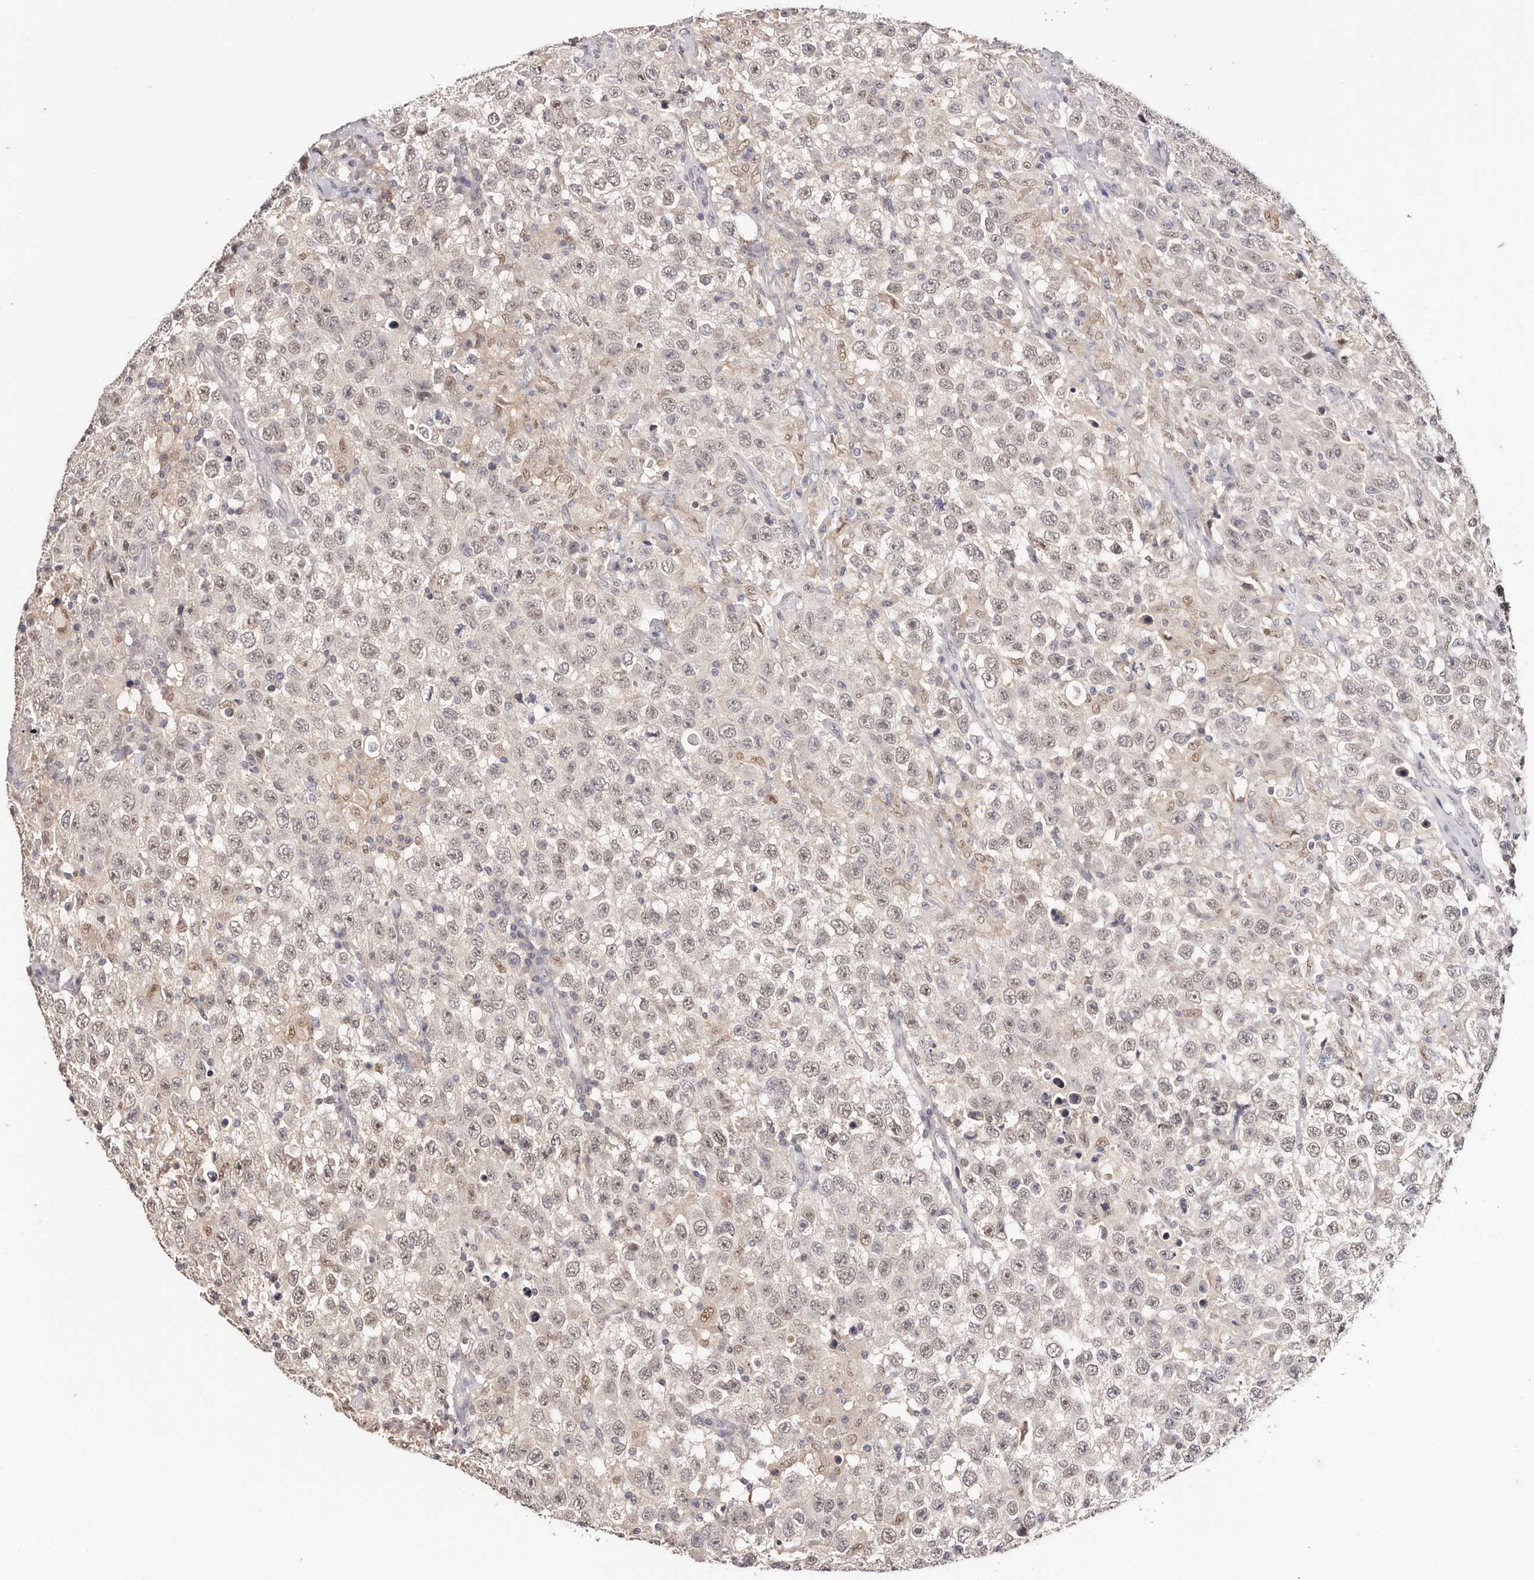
{"staining": {"intensity": "weak", "quantity": "<25%", "location": "nuclear"}, "tissue": "testis cancer", "cell_type": "Tumor cells", "image_type": "cancer", "snomed": [{"axis": "morphology", "description": "Seminoma, NOS"}, {"axis": "topography", "description": "Testis"}], "caption": "An immunohistochemistry photomicrograph of testis cancer (seminoma) is shown. There is no staining in tumor cells of testis cancer (seminoma). (Immunohistochemistry (ihc), brightfield microscopy, high magnification).", "gene": "TYW3", "patient": {"sex": "male", "age": 41}}